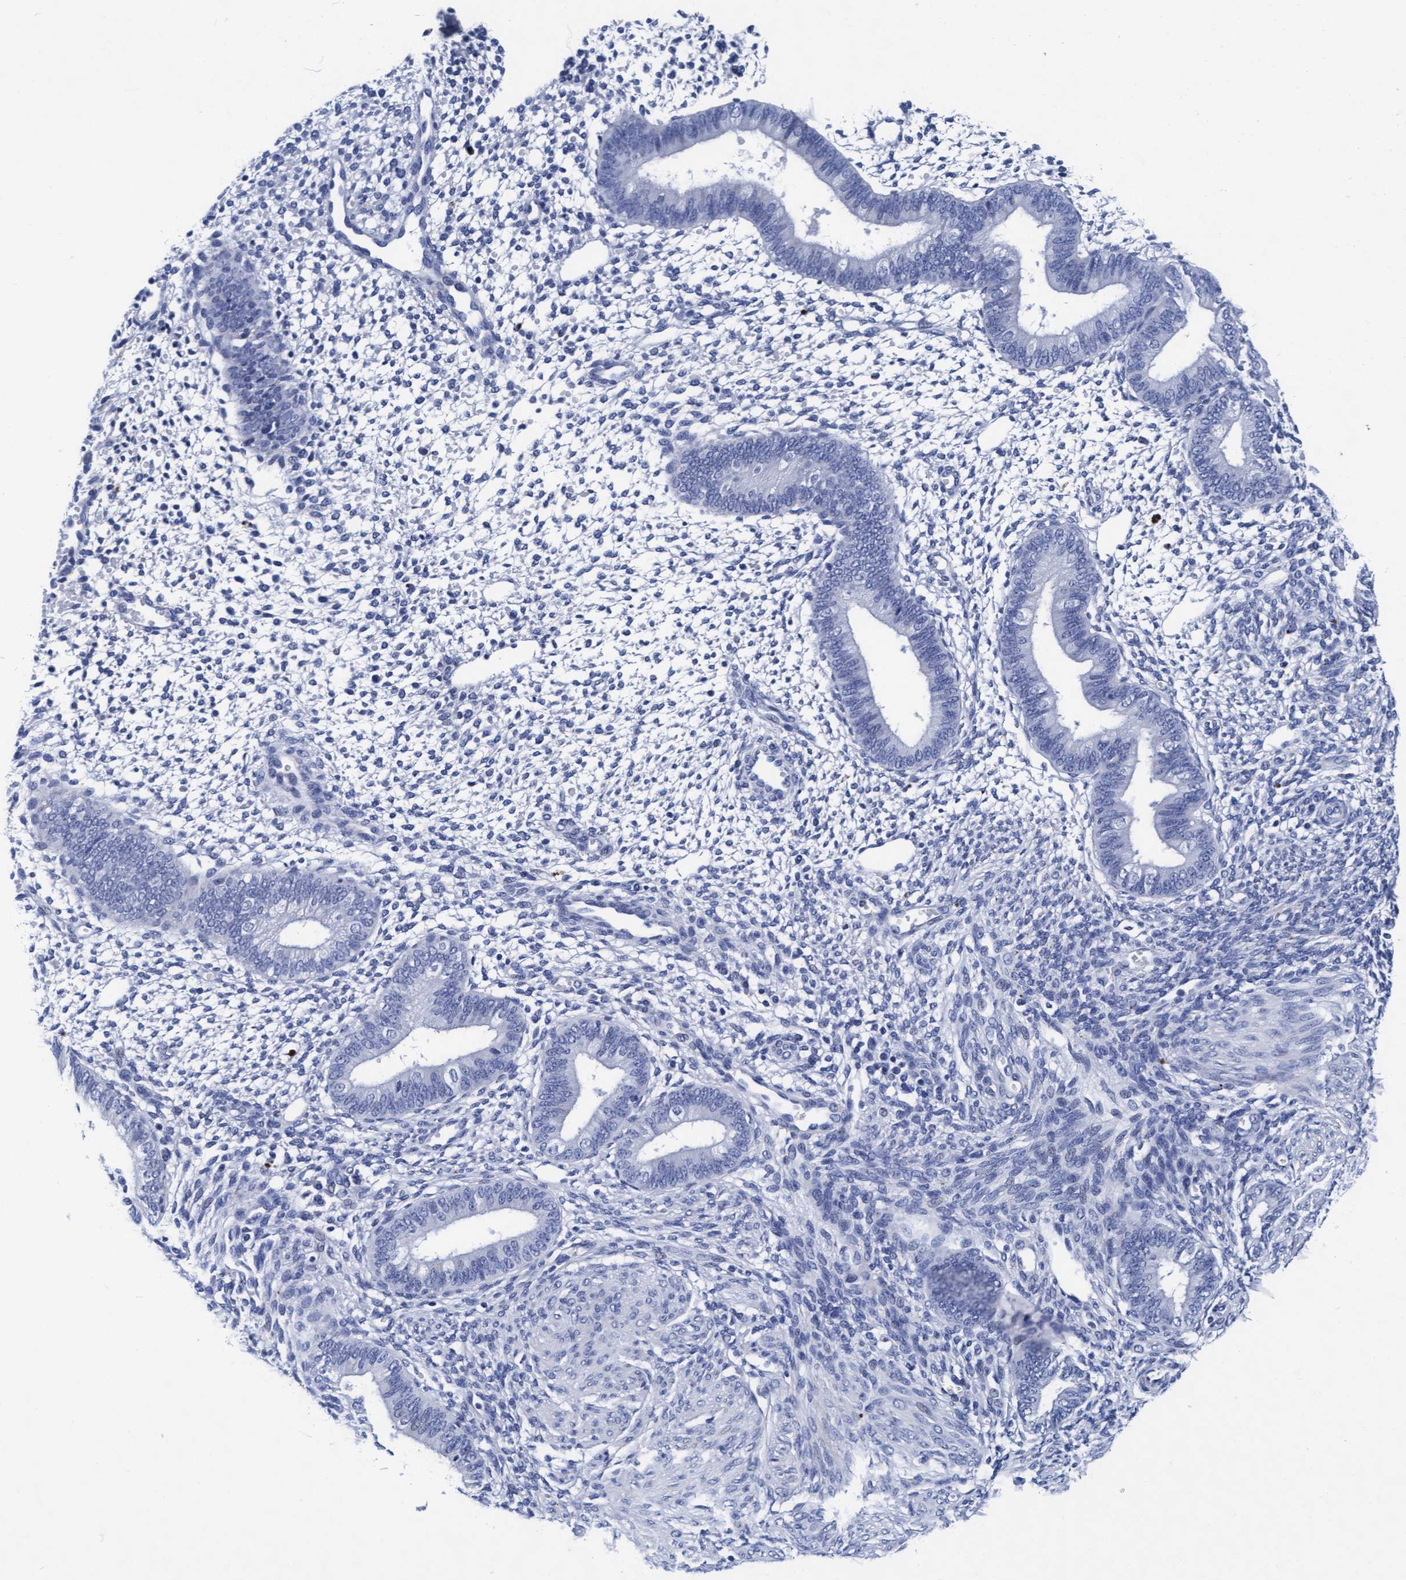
{"staining": {"intensity": "negative", "quantity": "none", "location": "none"}, "tissue": "endometrium", "cell_type": "Cells in endometrial stroma", "image_type": "normal", "snomed": [{"axis": "morphology", "description": "Normal tissue, NOS"}, {"axis": "topography", "description": "Endometrium"}], "caption": "This micrograph is of normal endometrium stained with immunohistochemistry to label a protein in brown with the nuclei are counter-stained blue. There is no expression in cells in endometrial stroma. (DAB immunohistochemistry visualized using brightfield microscopy, high magnification).", "gene": "ARSG", "patient": {"sex": "female", "age": 46}}